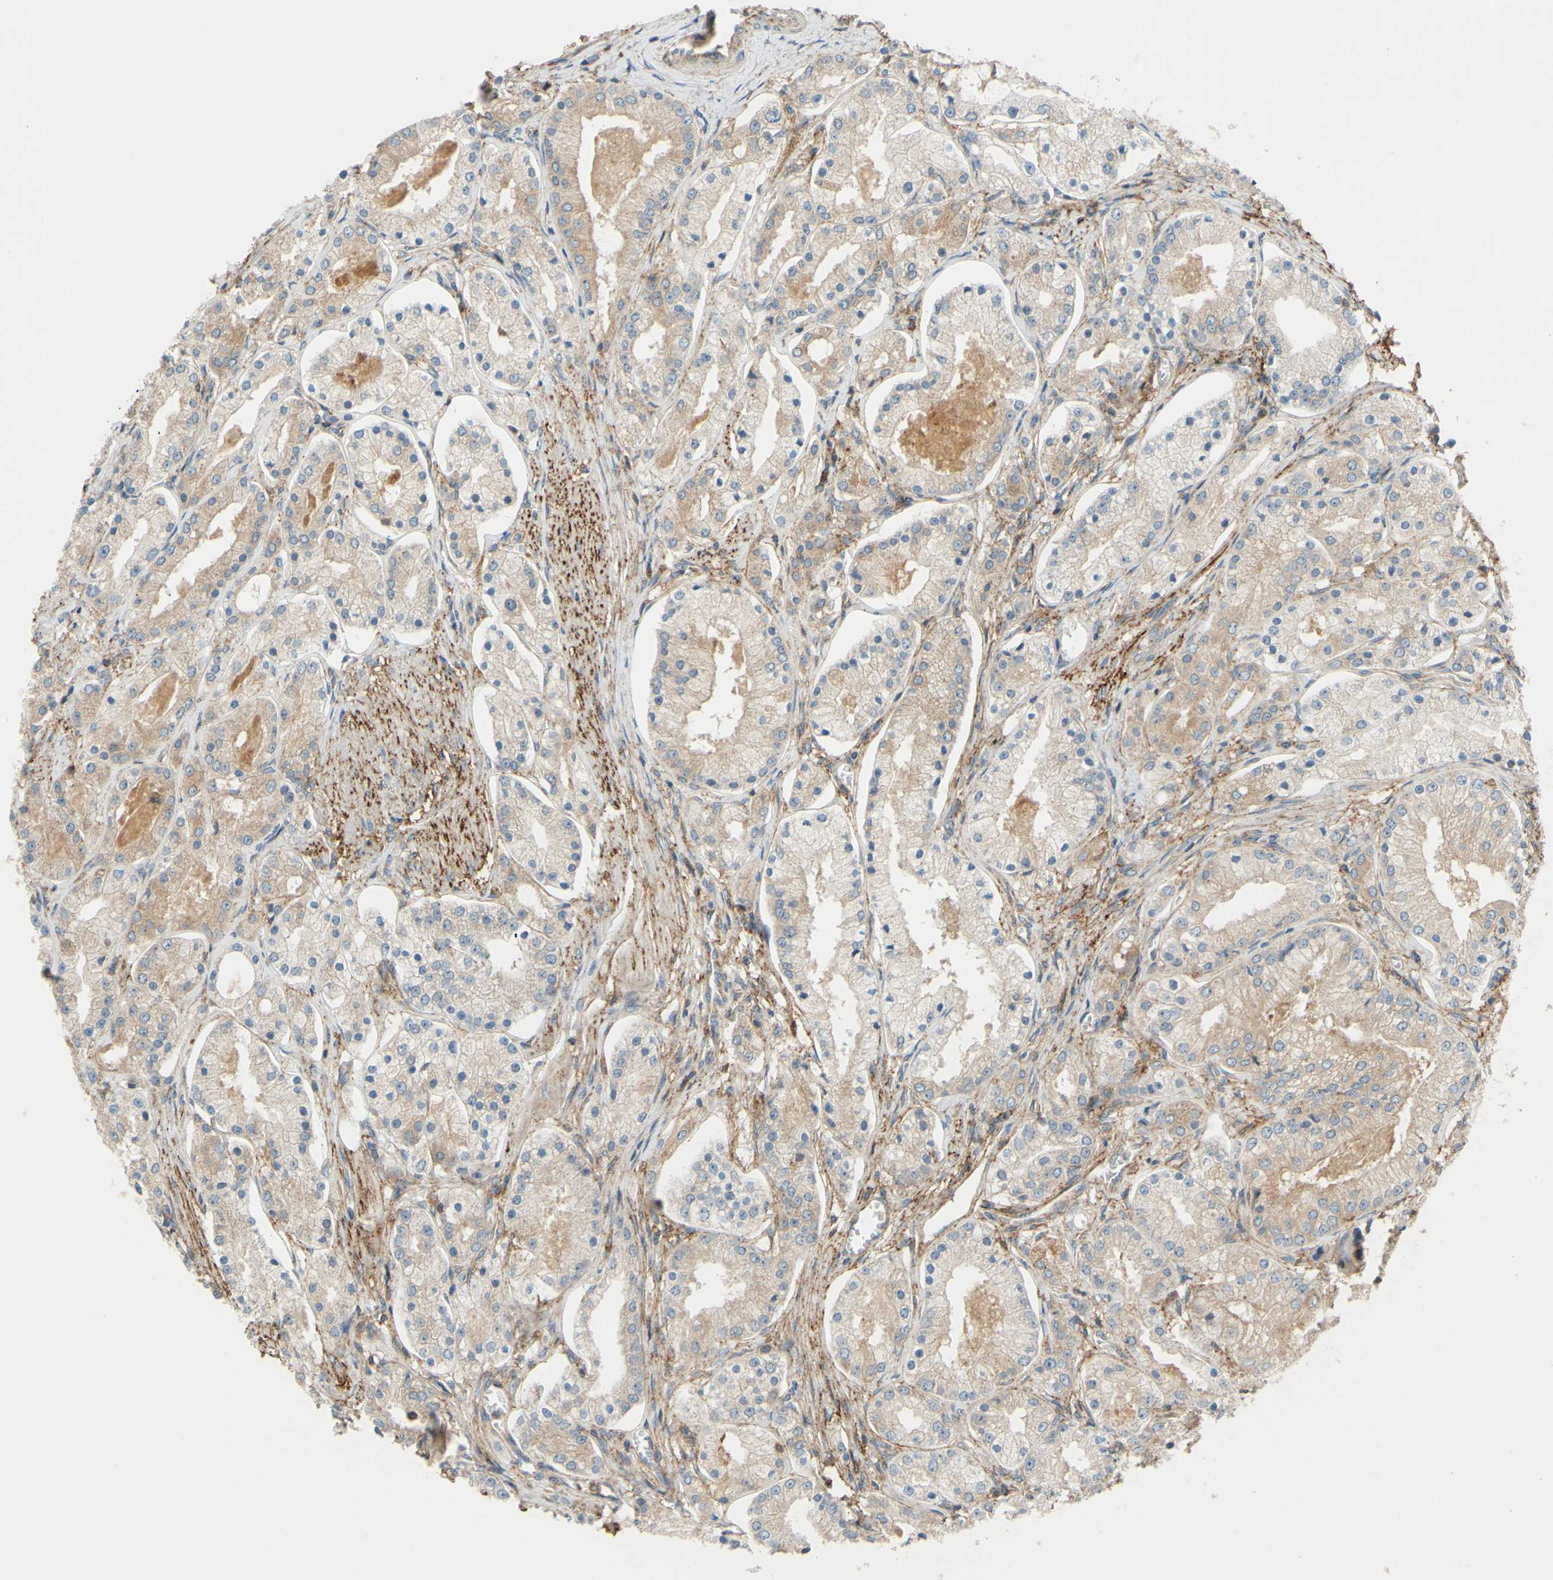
{"staining": {"intensity": "weak", "quantity": "25%-75%", "location": "cytoplasmic/membranous"}, "tissue": "prostate cancer", "cell_type": "Tumor cells", "image_type": "cancer", "snomed": [{"axis": "morphology", "description": "Adenocarcinoma, High grade"}, {"axis": "topography", "description": "Prostate"}], "caption": "Prostate high-grade adenocarcinoma stained with DAB (3,3'-diaminobenzidine) immunohistochemistry (IHC) exhibits low levels of weak cytoplasmic/membranous expression in about 25%-75% of tumor cells.", "gene": "POR", "patient": {"sex": "male", "age": 66}}